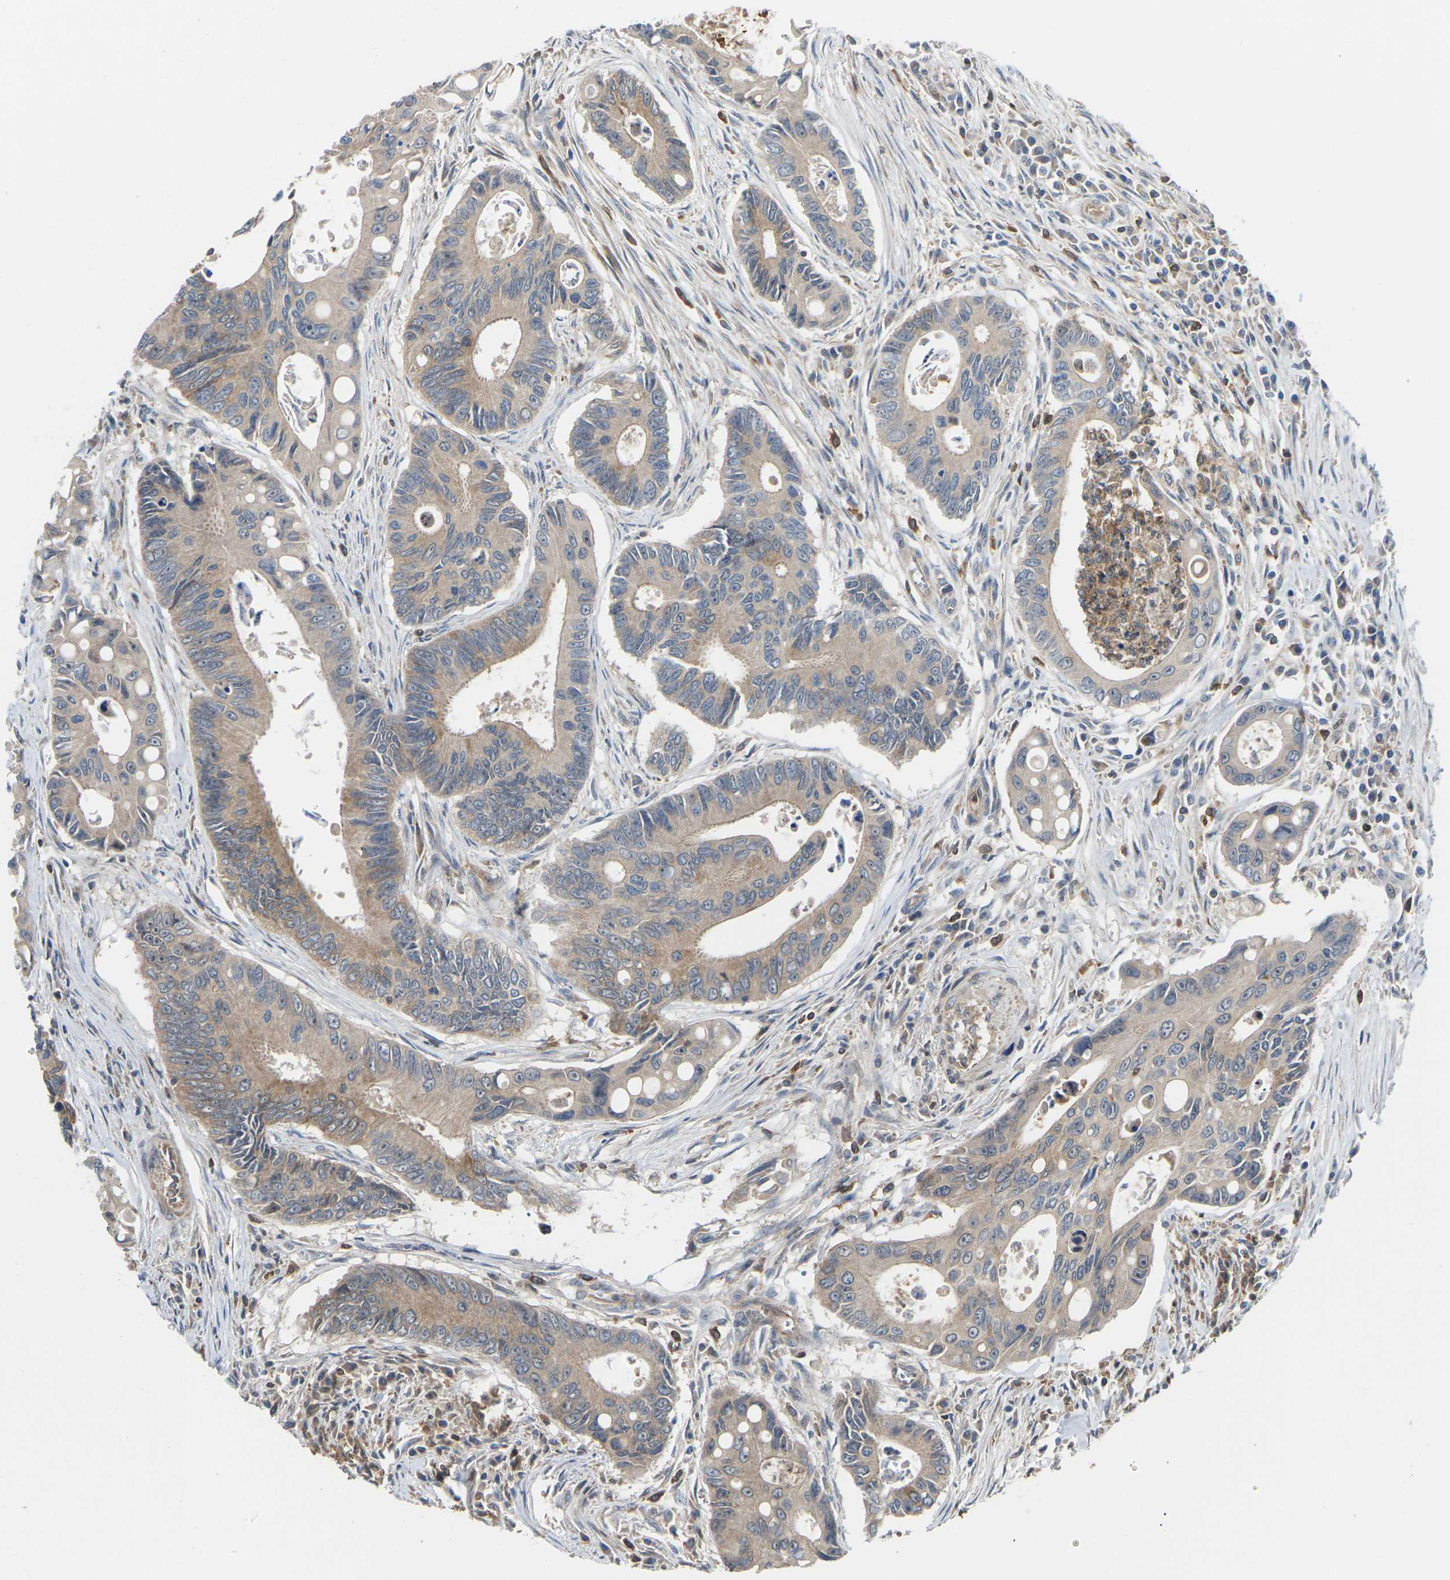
{"staining": {"intensity": "weak", "quantity": ">75%", "location": "cytoplasmic/membranous"}, "tissue": "colorectal cancer", "cell_type": "Tumor cells", "image_type": "cancer", "snomed": [{"axis": "morphology", "description": "Inflammation, NOS"}, {"axis": "morphology", "description": "Adenocarcinoma, NOS"}, {"axis": "topography", "description": "Colon"}], "caption": "This is a photomicrograph of immunohistochemistry staining of colorectal cancer, which shows weak positivity in the cytoplasmic/membranous of tumor cells.", "gene": "TIAM1", "patient": {"sex": "male", "age": 72}}